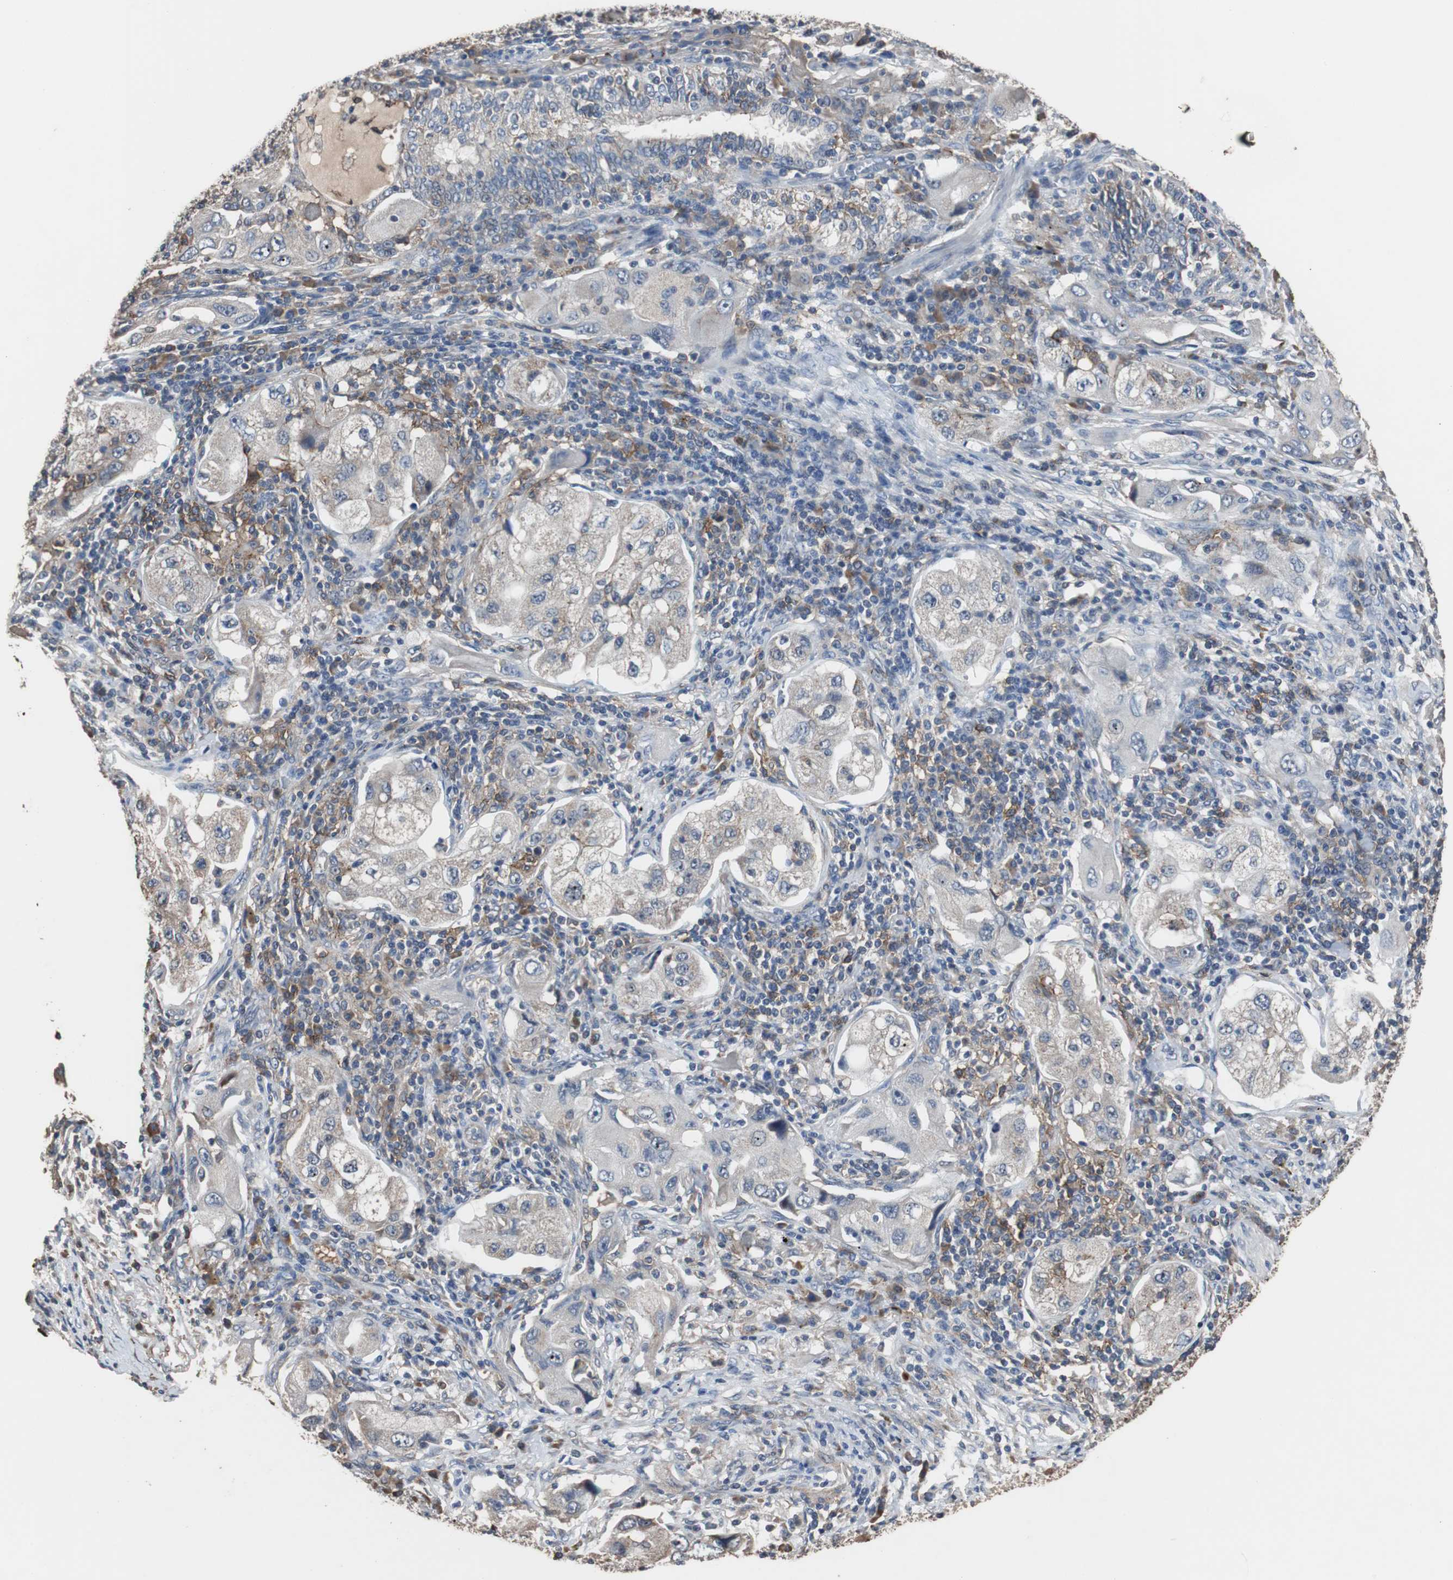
{"staining": {"intensity": "weak", "quantity": "25%-75%", "location": "cytoplasmic/membranous"}, "tissue": "lung cancer", "cell_type": "Tumor cells", "image_type": "cancer", "snomed": [{"axis": "morphology", "description": "Adenocarcinoma, NOS"}, {"axis": "topography", "description": "Lung"}], "caption": "Tumor cells display low levels of weak cytoplasmic/membranous expression in approximately 25%-75% of cells in lung cancer (adenocarcinoma).", "gene": "SCIMP", "patient": {"sex": "female", "age": 65}}